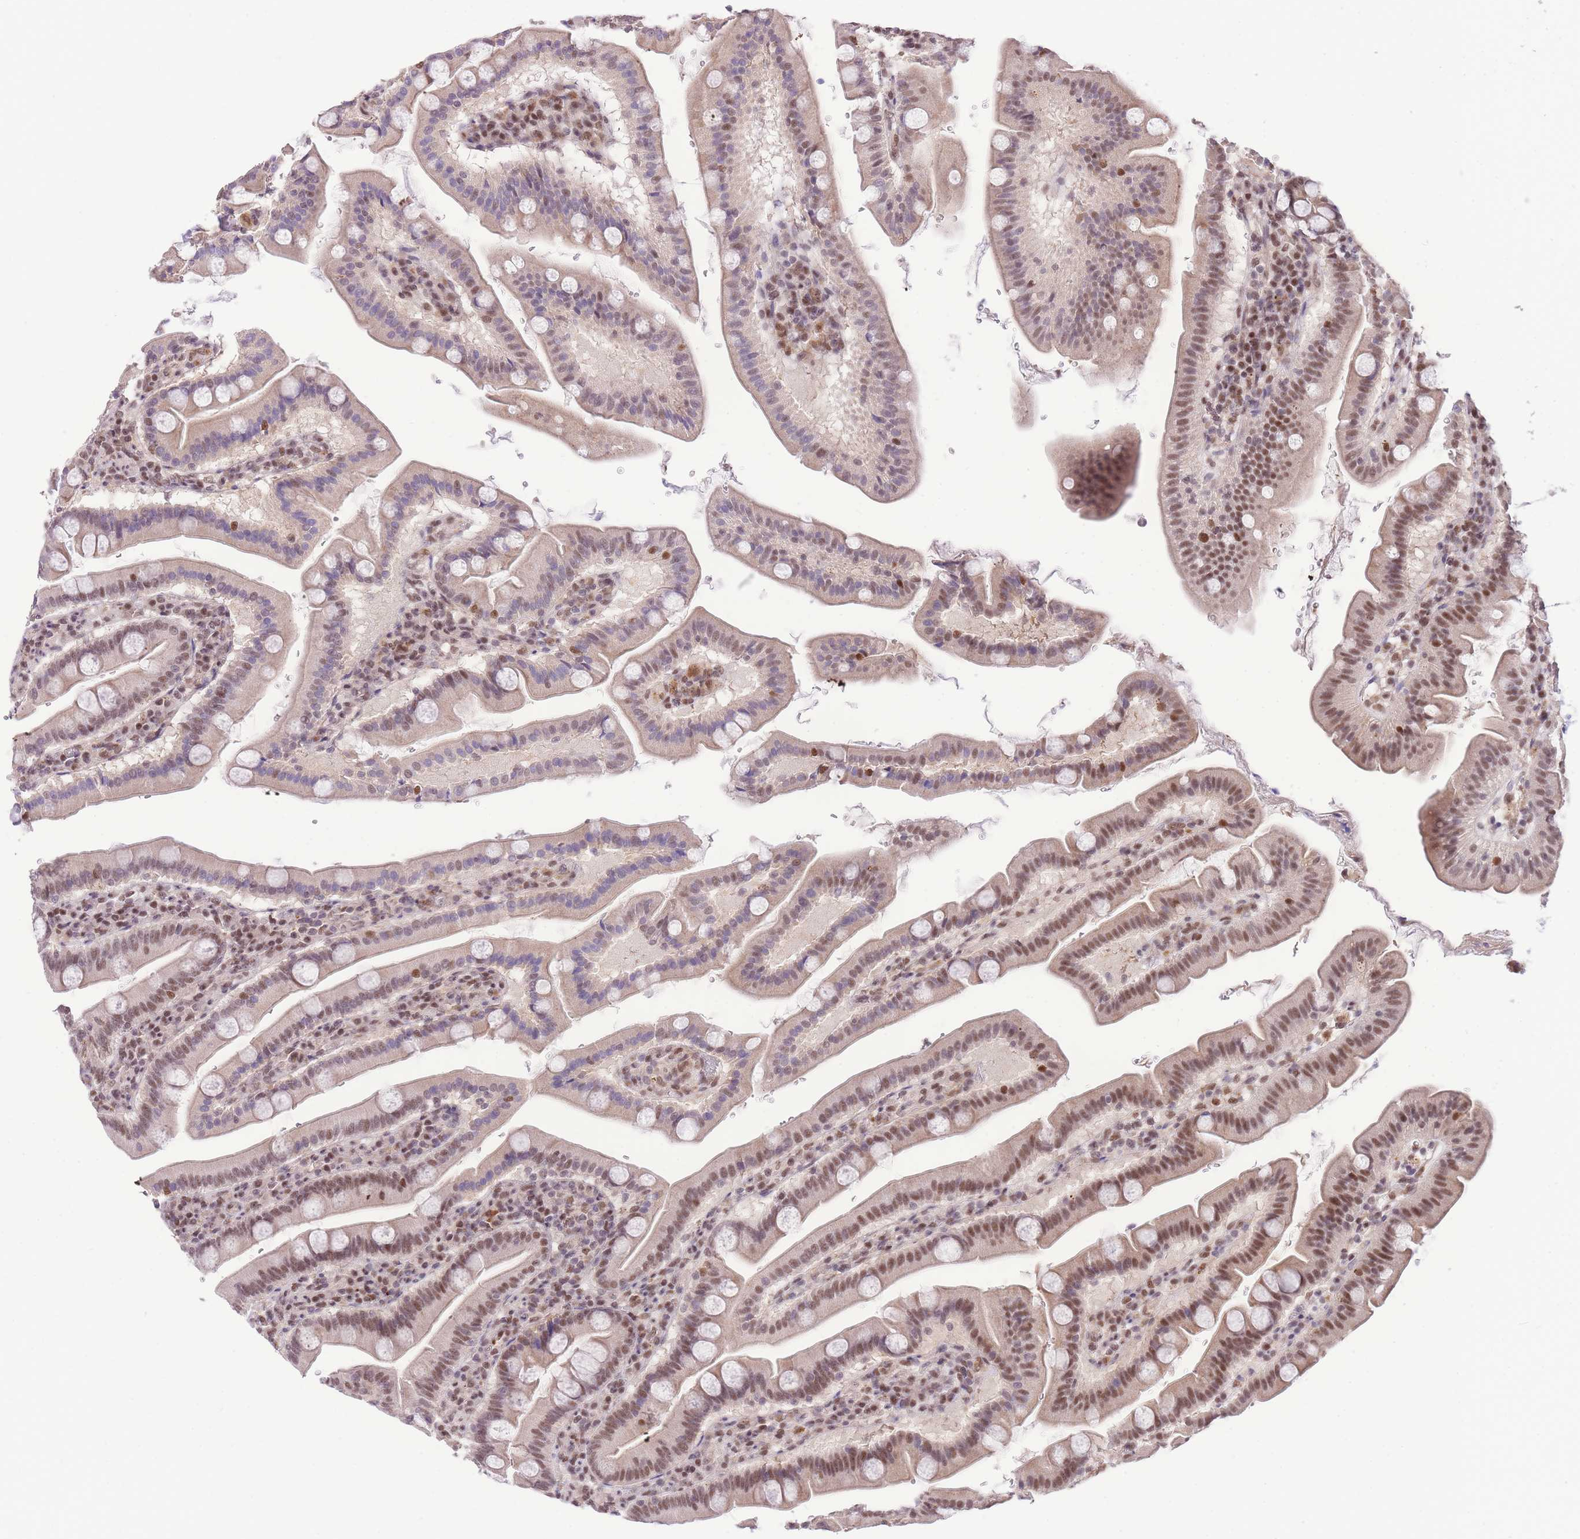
{"staining": {"intensity": "moderate", "quantity": "25%-75%", "location": "nuclear"}, "tissue": "duodenum", "cell_type": "Glandular cells", "image_type": "normal", "snomed": [{"axis": "morphology", "description": "Normal tissue, NOS"}, {"axis": "morphology", "description": "Adenocarcinoma, NOS"}, {"axis": "topography", "description": "Pancreas"}, {"axis": "topography", "description": "Duodenum"}], "caption": "Glandular cells show medium levels of moderate nuclear staining in about 25%-75% of cells in benign duodenum. Nuclei are stained in blue.", "gene": "UBXN7", "patient": {"sex": "male", "age": 50}}